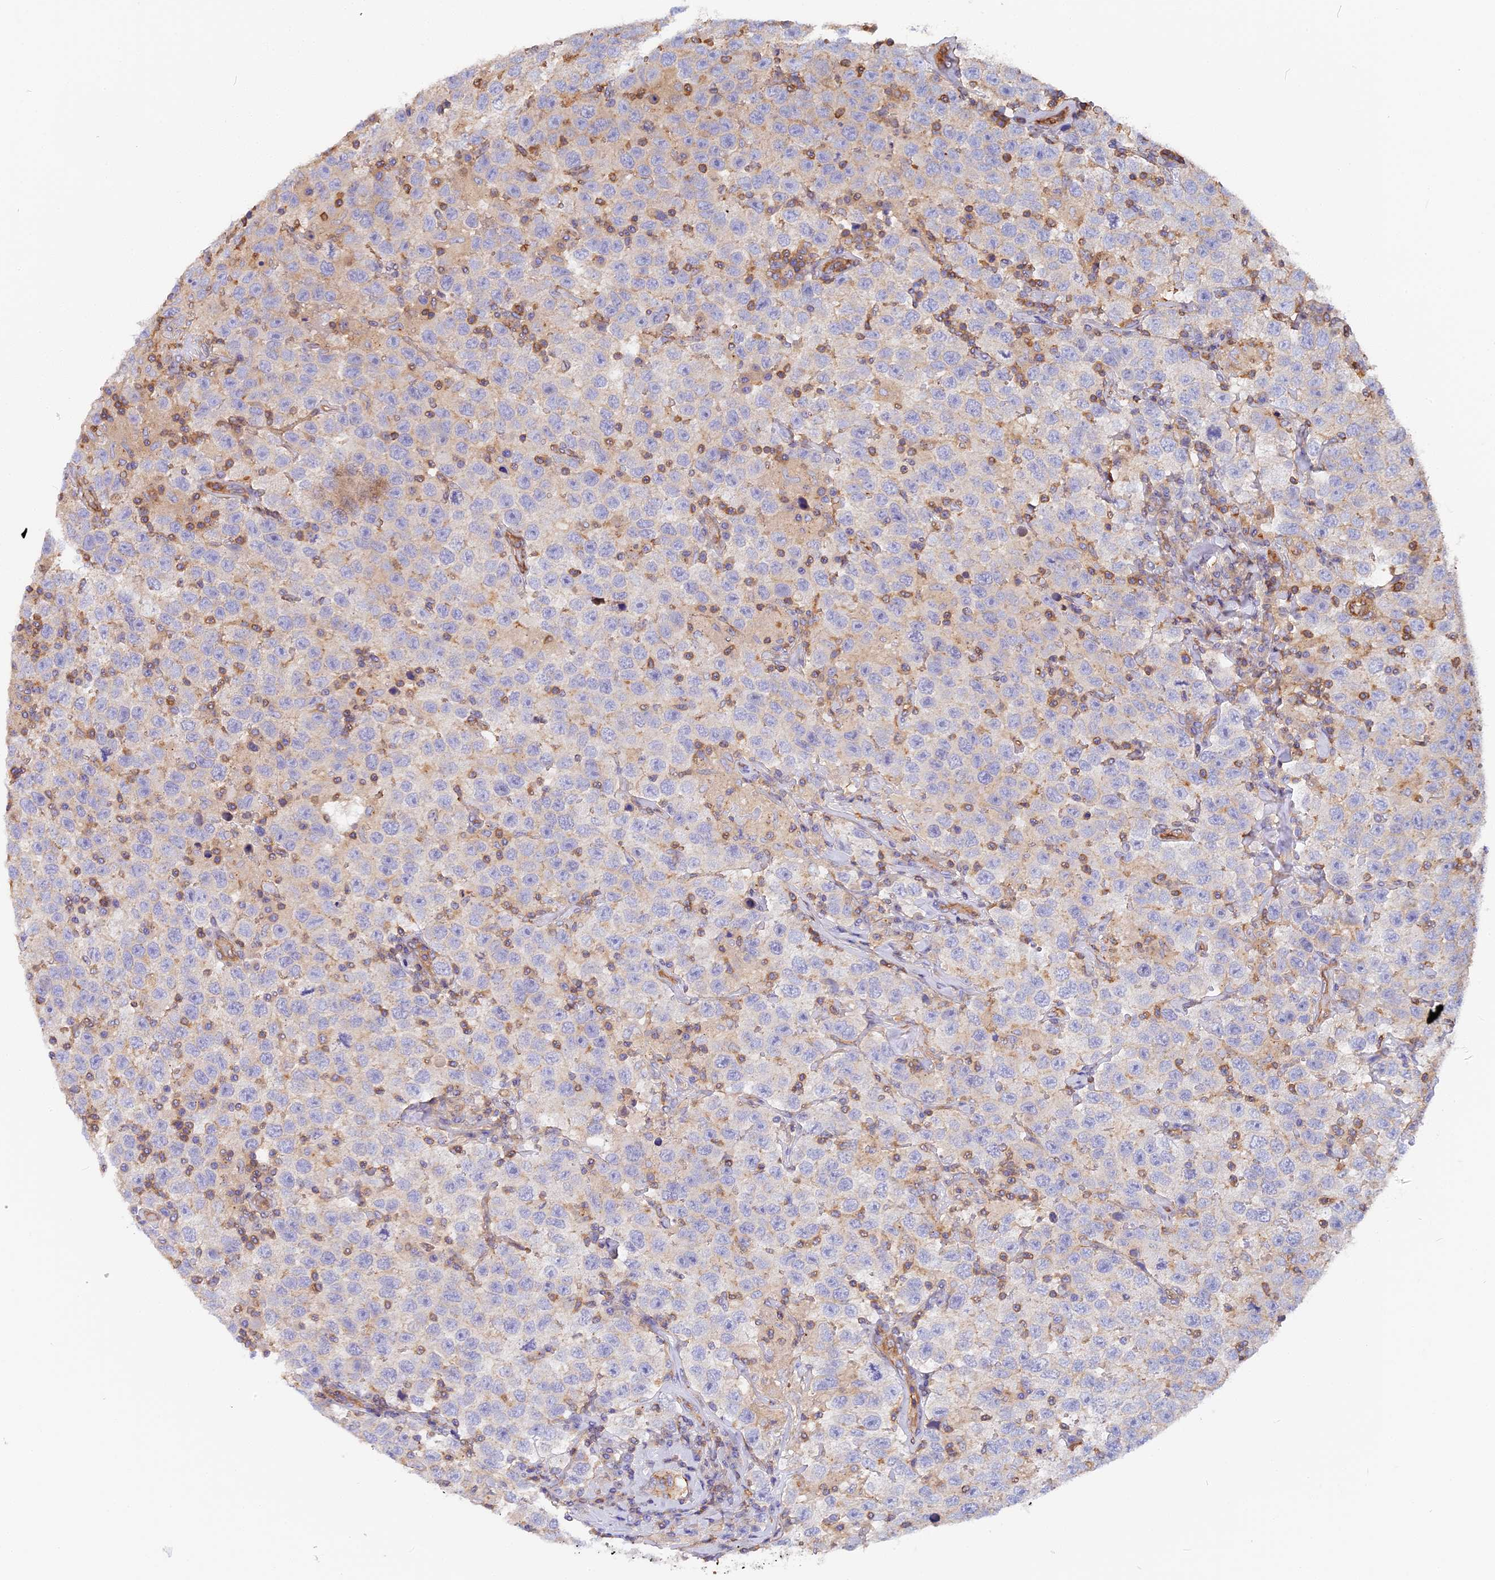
{"staining": {"intensity": "negative", "quantity": "none", "location": "none"}, "tissue": "testis cancer", "cell_type": "Tumor cells", "image_type": "cancer", "snomed": [{"axis": "morphology", "description": "Seminoma, NOS"}, {"axis": "topography", "description": "Testis"}], "caption": "IHC histopathology image of neoplastic tissue: human testis seminoma stained with DAB shows no significant protein positivity in tumor cells.", "gene": "VPS18", "patient": {"sex": "male", "age": 41}}